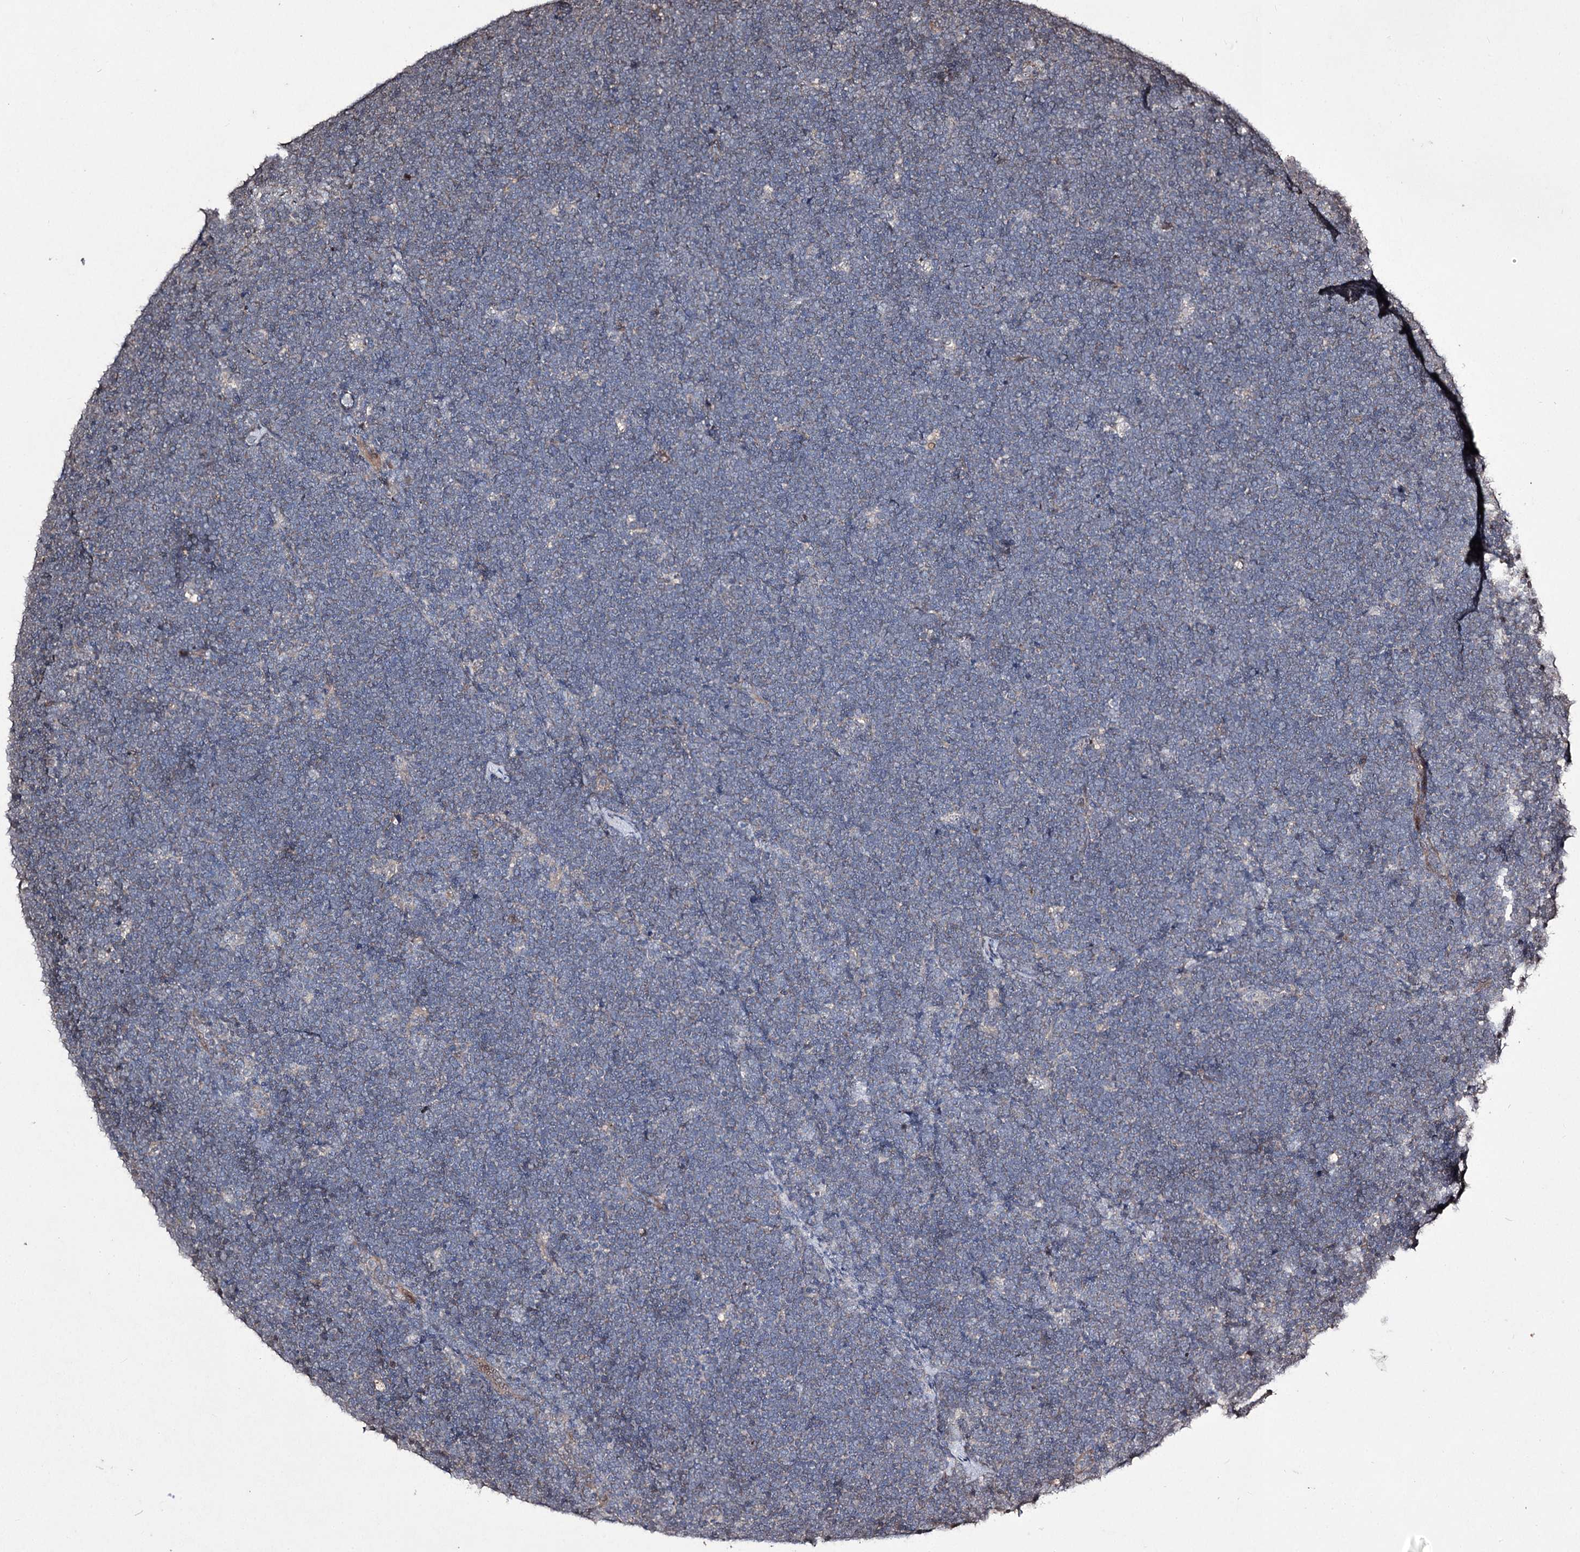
{"staining": {"intensity": "negative", "quantity": "none", "location": "none"}, "tissue": "lymphoma", "cell_type": "Tumor cells", "image_type": "cancer", "snomed": [{"axis": "morphology", "description": "Malignant lymphoma, non-Hodgkin's type, High grade"}, {"axis": "topography", "description": "Lymph node"}], "caption": "Tumor cells show no significant staining in malignant lymphoma, non-Hodgkin's type (high-grade).", "gene": "CPNE8", "patient": {"sex": "male", "age": 13}}